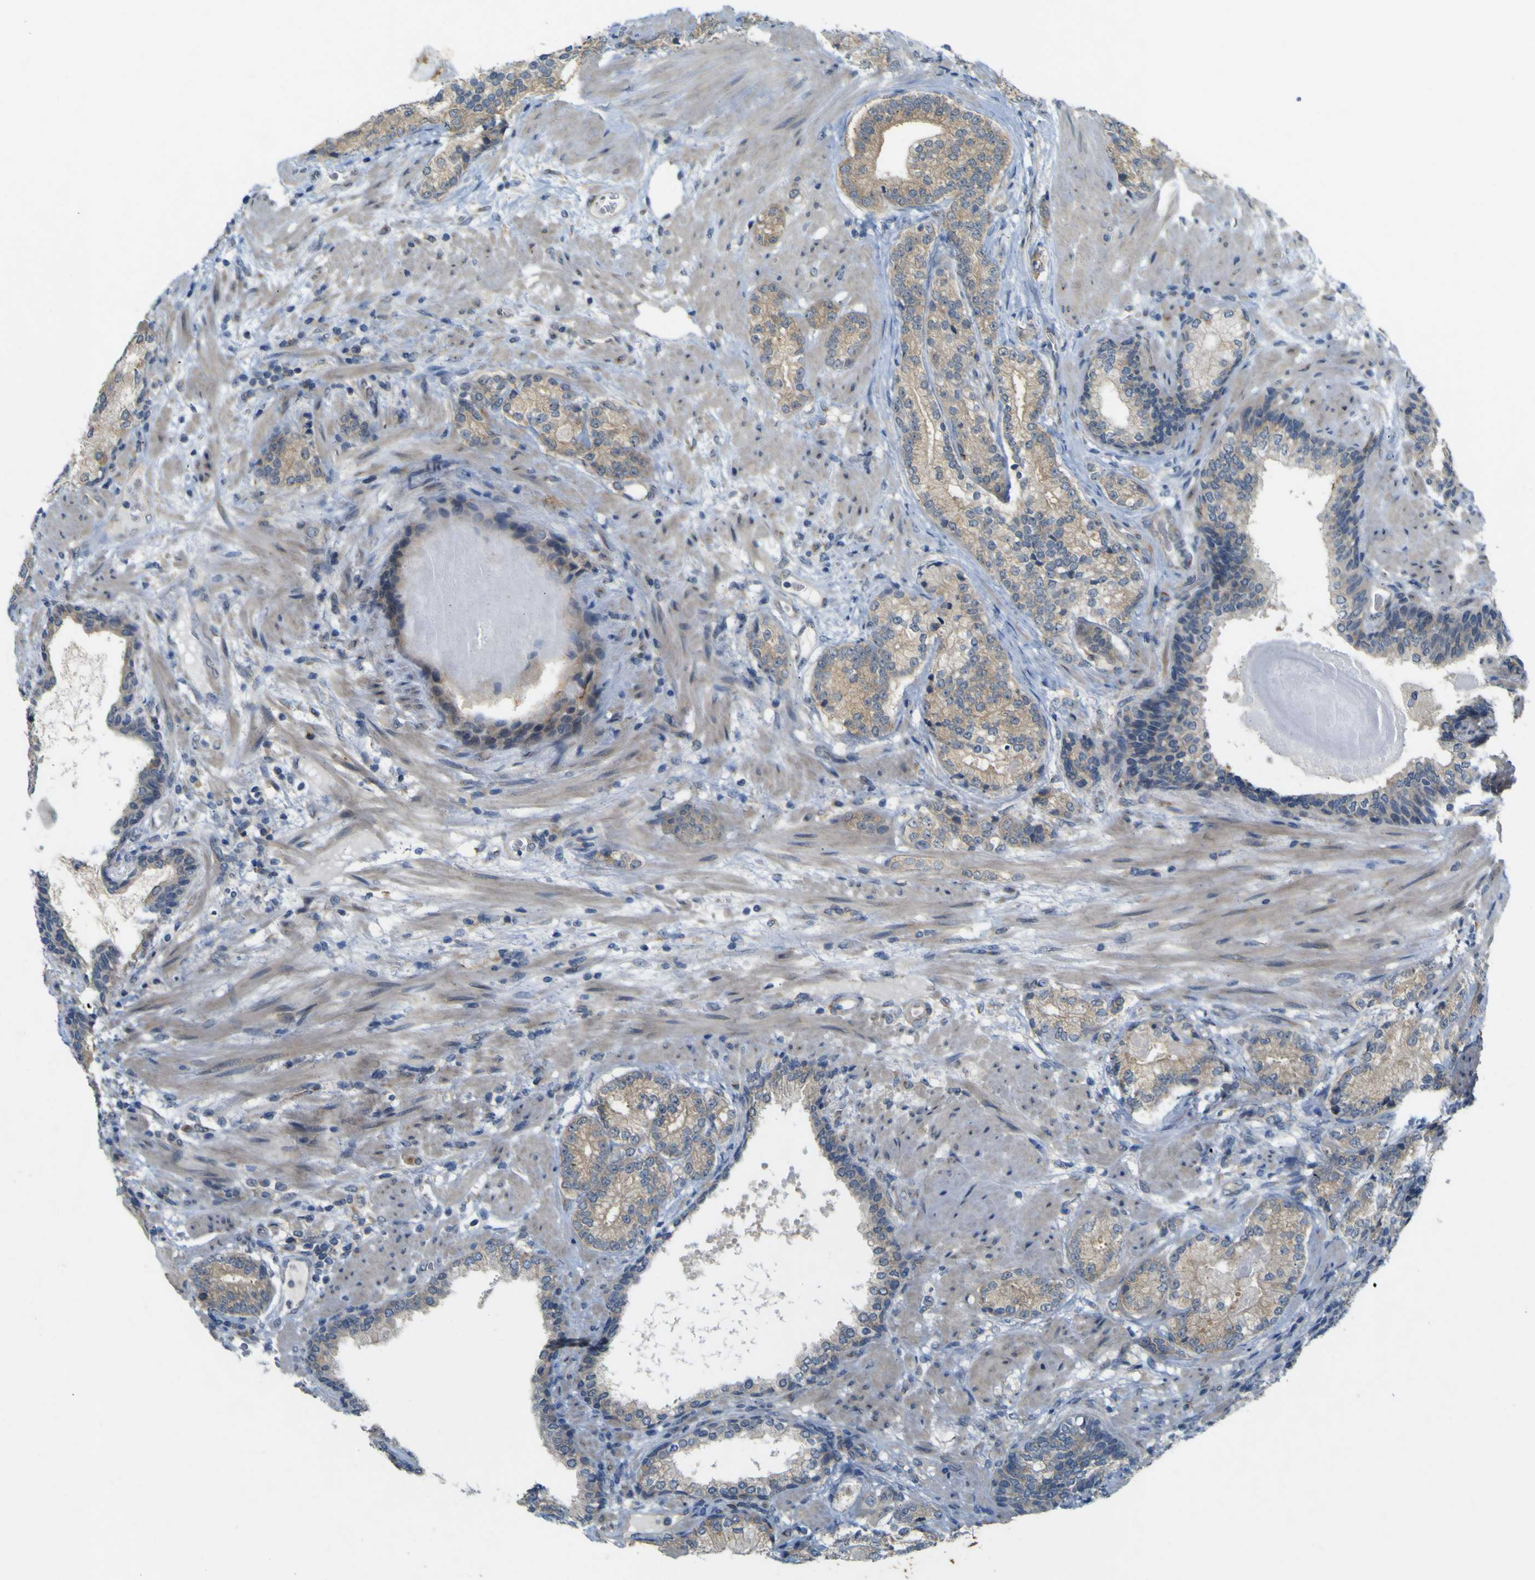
{"staining": {"intensity": "weak", "quantity": "25%-75%", "location": "cytoplasmic/membranous"}, "tissue": "prostate cancer", "cell_type": "Tumor cells", "image_type": "cancer", "snomed": [{"axis": "morphology", "description": "Adenocarcinoma, High grade"}, {"axis": "topography", "description": "Prostate"}], "caption": "Immunohistochemistry staining of prostate cancer, which displays low levels of weak cytoplasmic/membranous expression in approximately 25%-75% of tumor cells indicating weak cytoplasmic/membranous protein staining. The staining was performed using DAB (brown) for protein detection and nuclei were counterstained in hematoxylin (blue).", "gene": "IGF2R", "patient": {"sex": "male", "age": 61}}